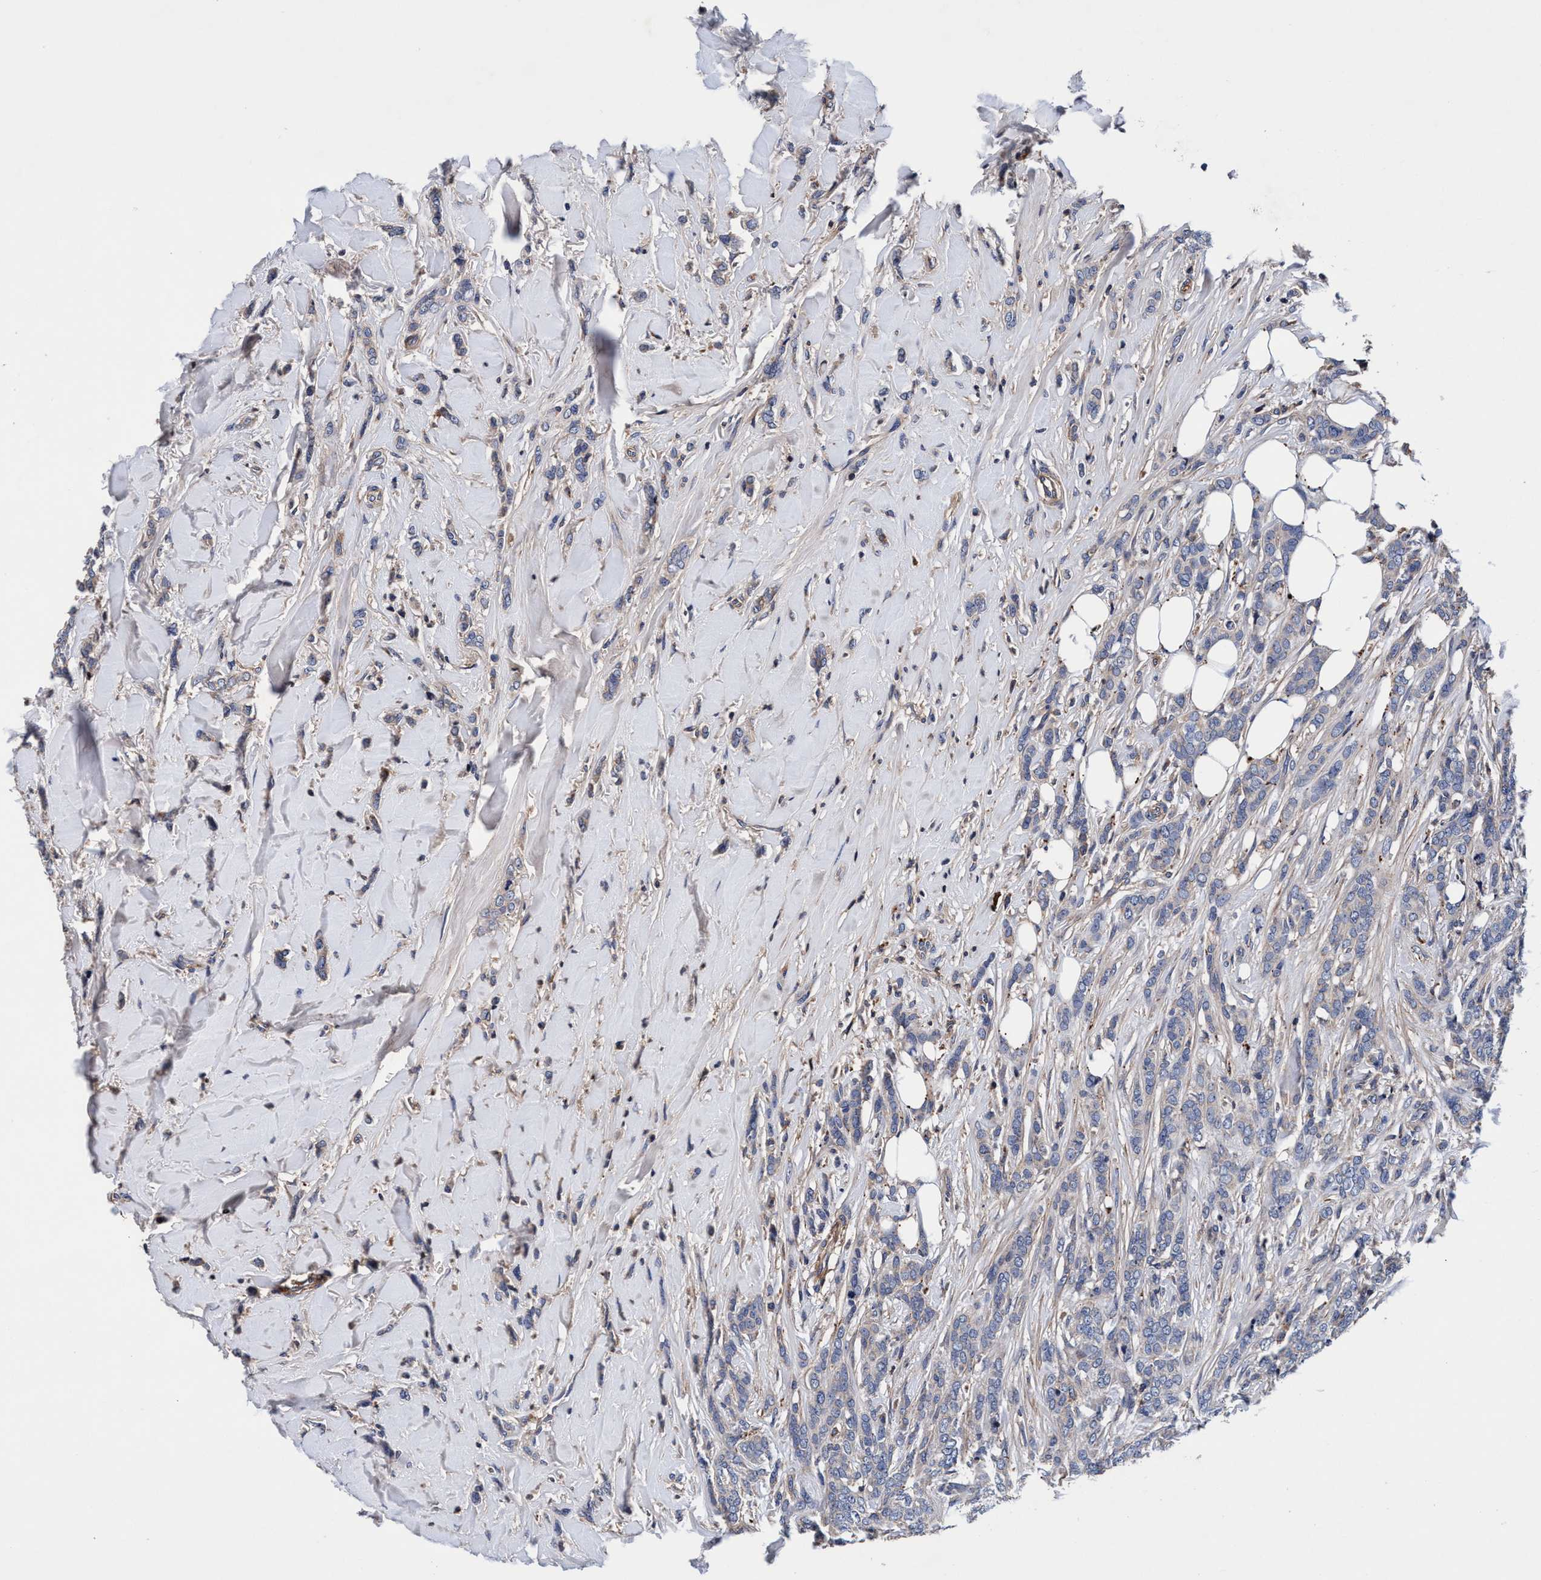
{"staining": {"intensity": "negative", "quantity": "none", "location": "none"}, "tissue": "breast cancer", "cell_type": "Tumor cells", "image_type": "cancer", "snomed": [{"axis": "morphology", "description": "Lobular carcinoma"}, {"axis": "topography", "description": "Skin"}, {"axis": "topography", "description": "Breast"}], "caption": "Immunohistochemistry (IHC) of breast lobular carcinoma shows no positivity in tumor cells. The staining was performed using DAB (3,3'-diaminobenzidine) to visualize the protein expression in brown, while the nuclei were stained in blue with hematoxylin (Magnification: 20x).", "gene": "RNF208", "patient": {"sex": "female", "age": 46}}